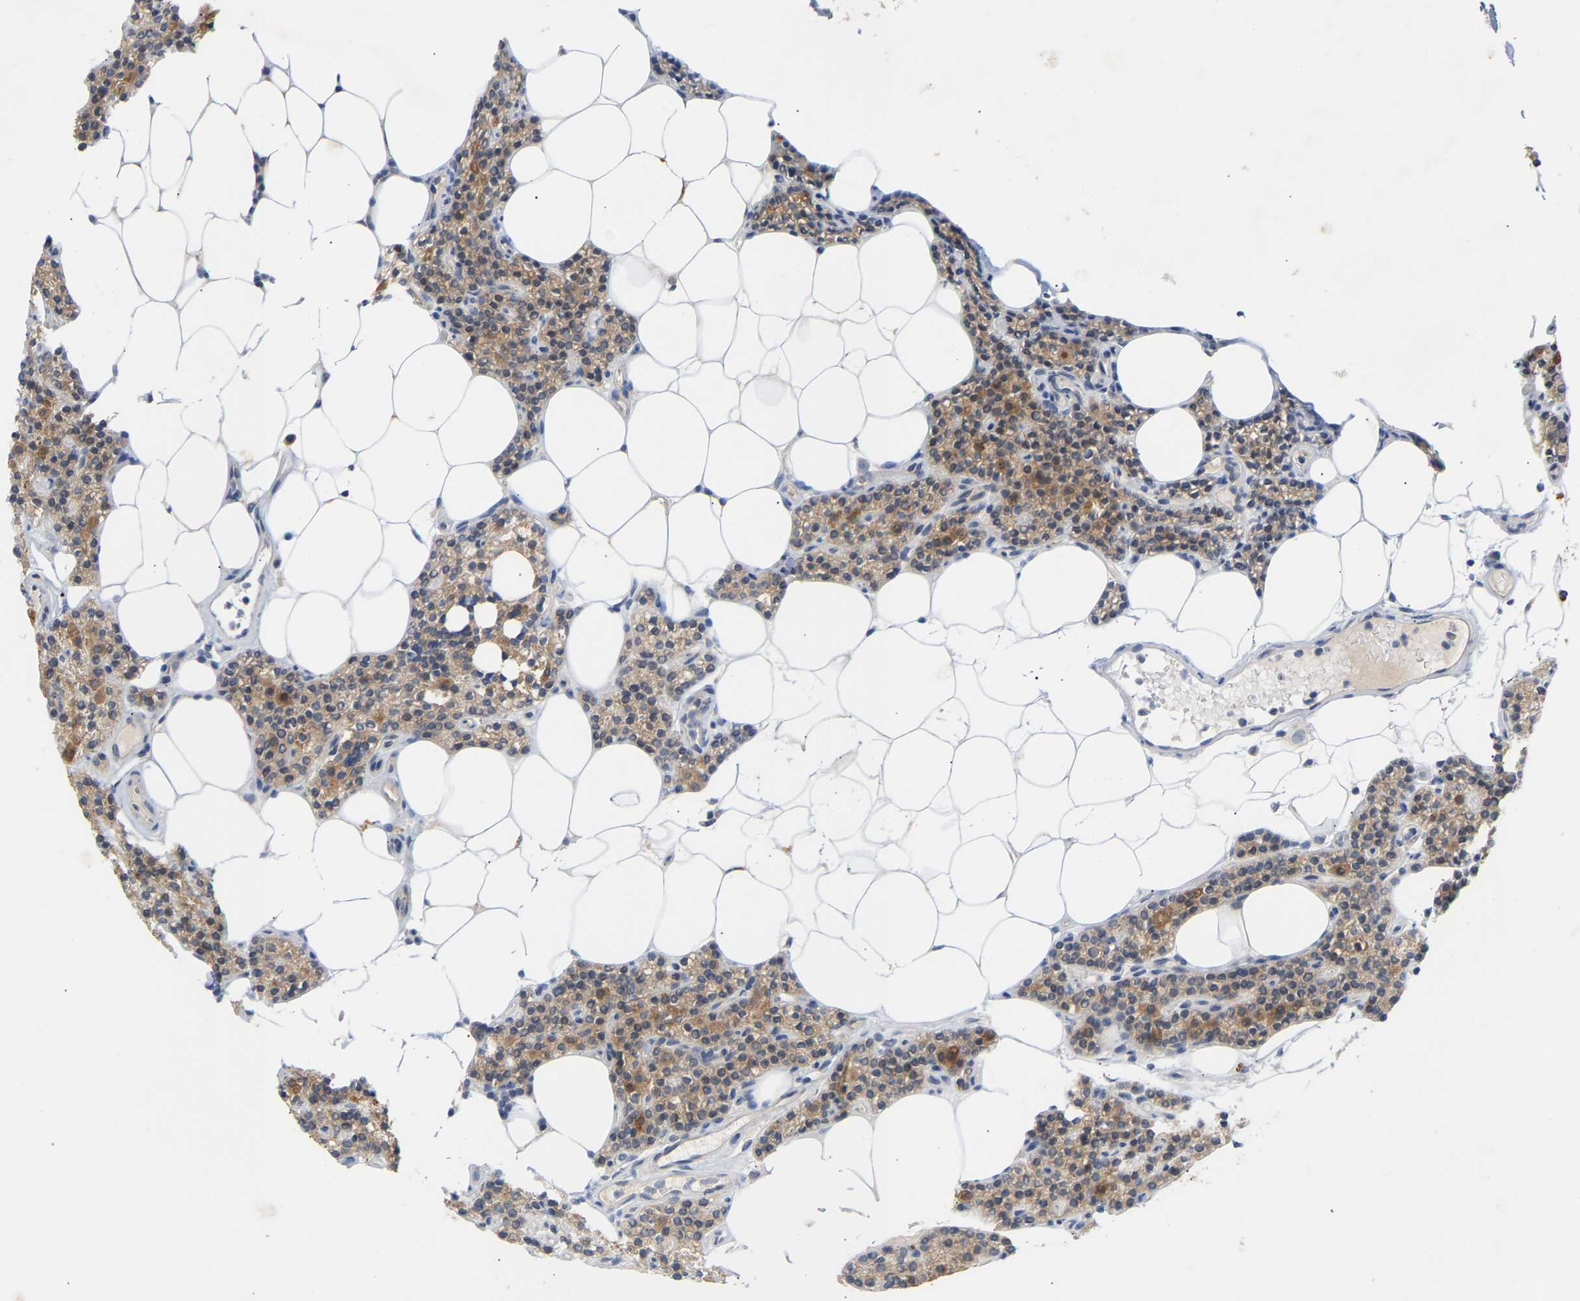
{"staining": {"intensity": "strong", "quantity": ">75%", "location": "cytoplasmic/membranous,nuclear"}, "tissue": "parathyroid gland", "cell_type": "Glandular cells", "image_type": "normal", "snomed": [{"axis": "morphology", "description": "Normal tissue, NOS"}, {"axis": "morphology", "description": "Adenoma, NOS"}, {"axis": "topography", "description": "Parathyroid gland"}], "caption": "Unremarkable parathyroid gland was stained to show a protein in brown. There is high levels of strong cytoplasmic/membranous,nuclear expression in approximately >75% of glandular cells.", "gene": "TPMT", "patient": {"sex": "female", "age": 70}}